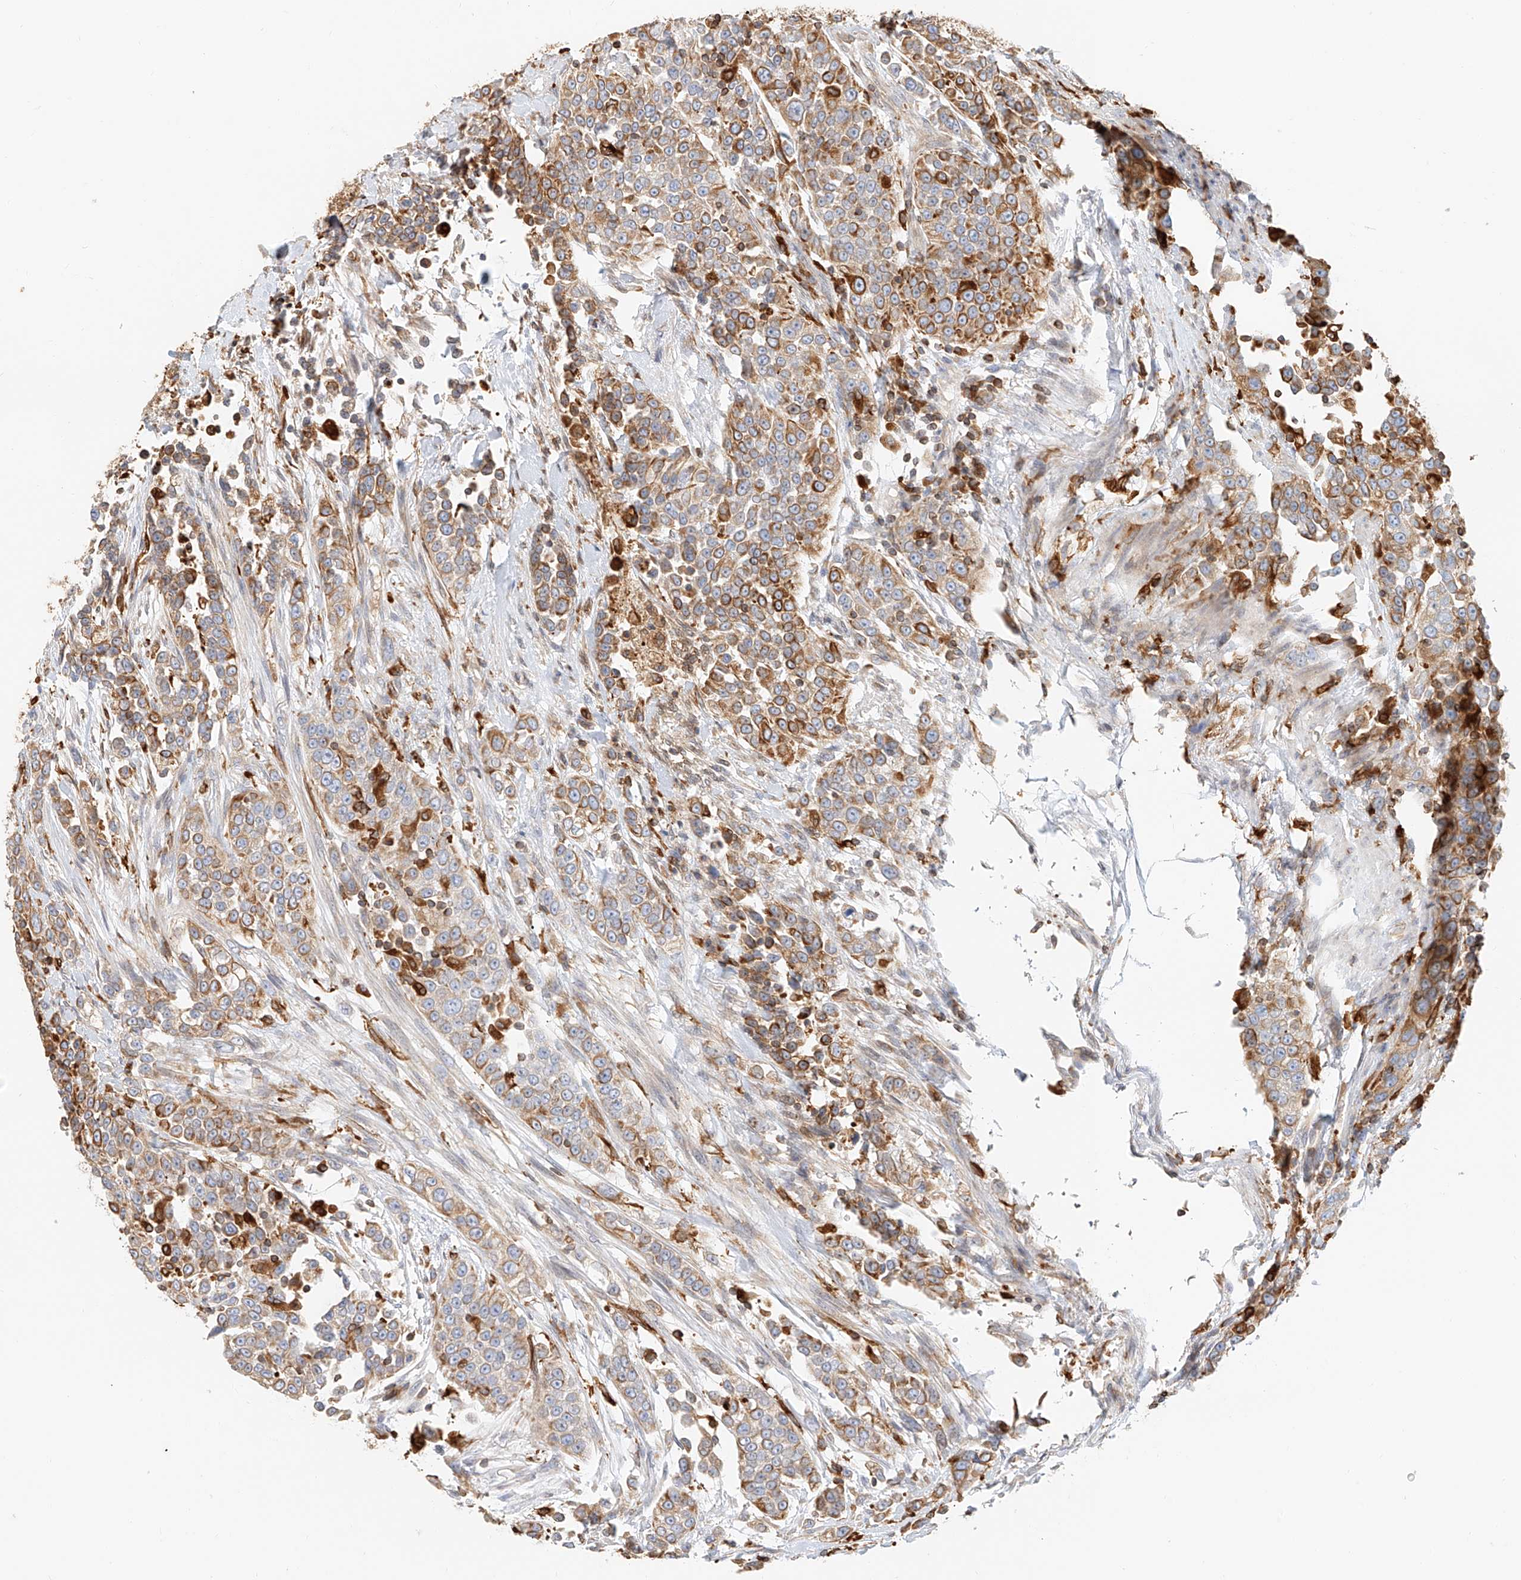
{"staining": {"intensity": "moderate", "quantity": "25%-75%", "location": "cytoplasmic/membranous"}, "tissue": "urothelial cancer", "cell_type": "Tumor cells", "image_type": "cancer", "snomed": [{"axis": "morphology", "description": "Urothelial carcinoma, High grade"}, {"axis": "topography", "description": "Urinary bladder"}], "caption": "IHC (DAB (3,3'-diaminobenzidine)) staining of human urothelial cancer demonstrates moderate cytoplasmic/membranous protein positivity in about 25%-75% of tumor cells.", "gene": "DHRS7", "patient": {"sex": "female", "age": 80}}